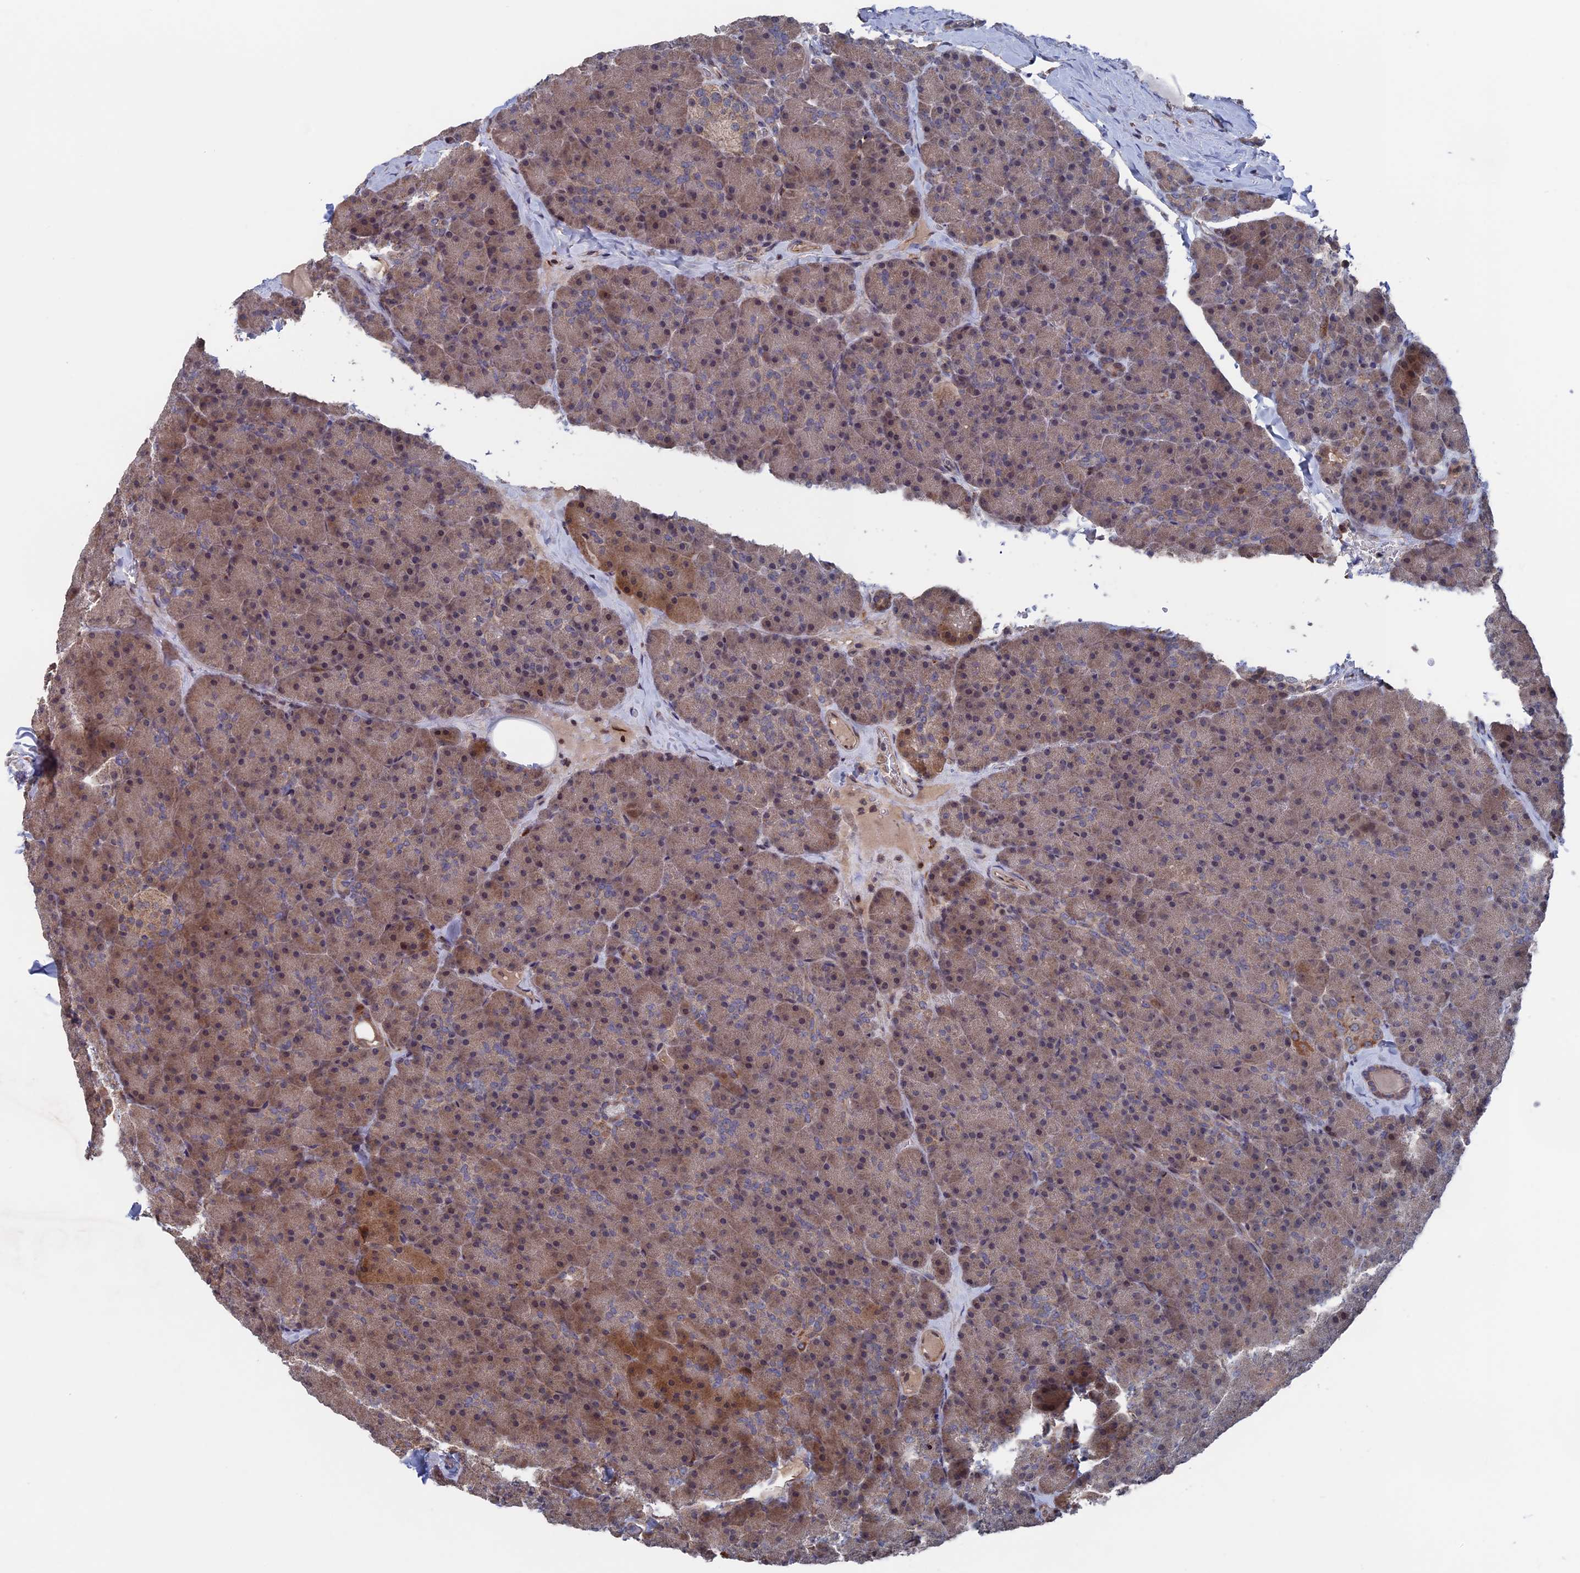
{"staining": {"intensity": "moderate", "quantity": "25%-75%", "location": "cytoplasmic/membranous,nuclear"}, "tissue": "pancreas", "cell_type": "Exocrine glandular cells", "image_type": "normal", "snomed": [{"axis": "morphology", "description": "Normal tissue, NOS"}, {"axis": "topography", "description": "Pancreas"}], "caption": "IHC micrograph of unremarkable pancreas: pancreas stained using IHC exhibits medium levels of moderate protein expression localized specifically in the cytoplasmic/membranous,nuclear of exocrine glandular cells, appearing as a cytoplasmic/membranous,nuclear brown color.", "gene": "PLA2G15", "patient": {"sex": "male", "age": 36}}